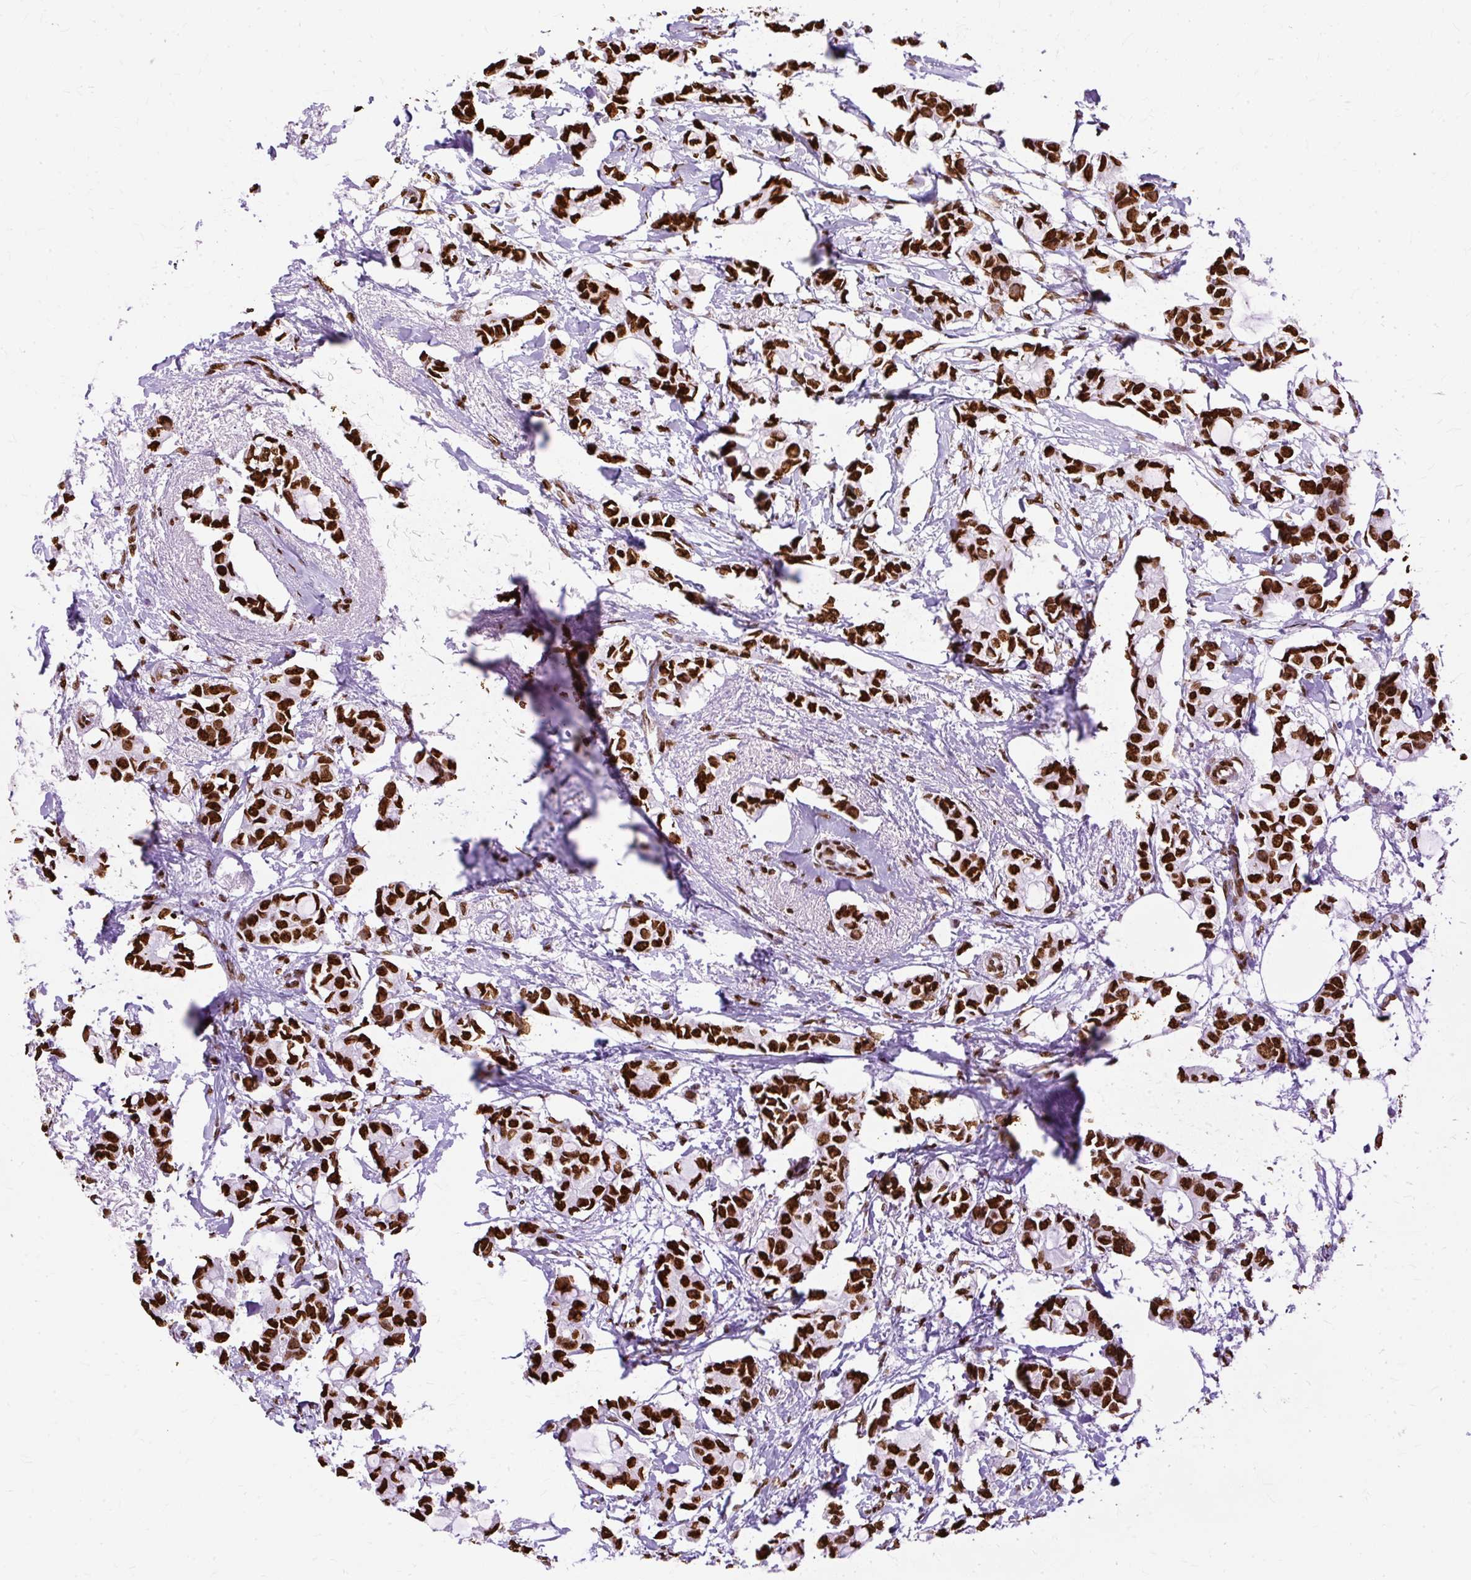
{"staining": {"intensity": "strong", "quantity": ">75%", "location": "nuclear"}, "tissue": "breast cancer", "cell_type": "Tumor cells", "image_type": "cancer", "snomed": [{"axis": "morphology", "description": "Duct carcinoma"}, {"axis": "topography", "description": "Breast"}], "caption": "Human invasive ductal carcinoma (breast) stained for a protein (brown) reveals strong nuclear positive staining in approximately >75% of tumor cells.", "gene": "TMEM184C", "patient": {"sex": "female", "age": 73}}